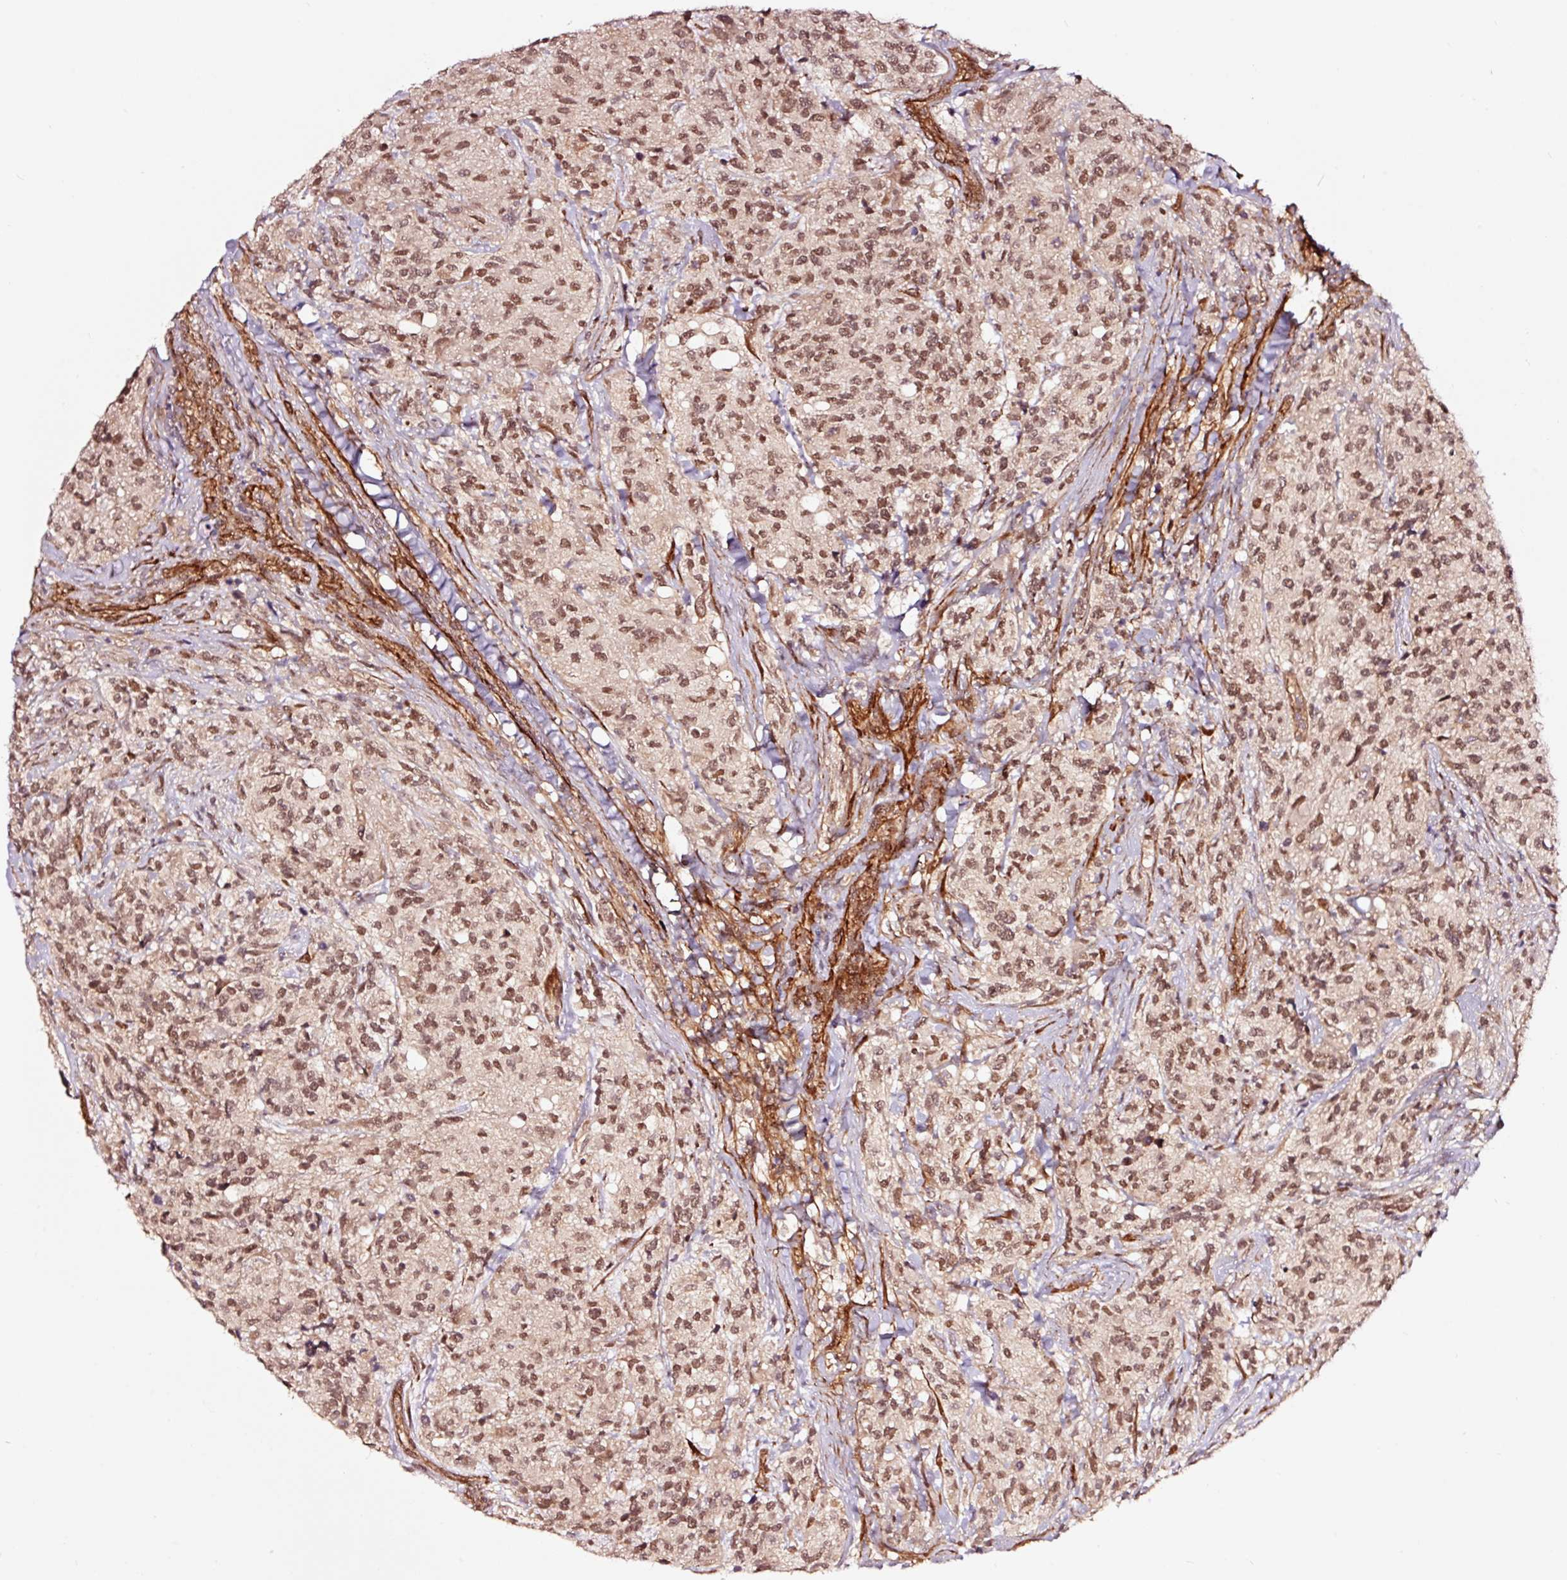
{"staining": {"intensity": "moderate", "quantity": ">75%", "location": "nuclear"}, "tissue": "glioma", "cell_type": "Tumor cells", "image_type": "cancer", "snomed": [{"axis": "morphology", "description": "Glioma, malignant, High grade"}, {"axis": "topography", "description": "Brain"}], "caption": "Tumor cells display moderate nuclear positivity in approximately >75% of cells in malignant glioma (high-grade).", "gene": "TPM1", "patient": {"sex": "female", "age": 67}}